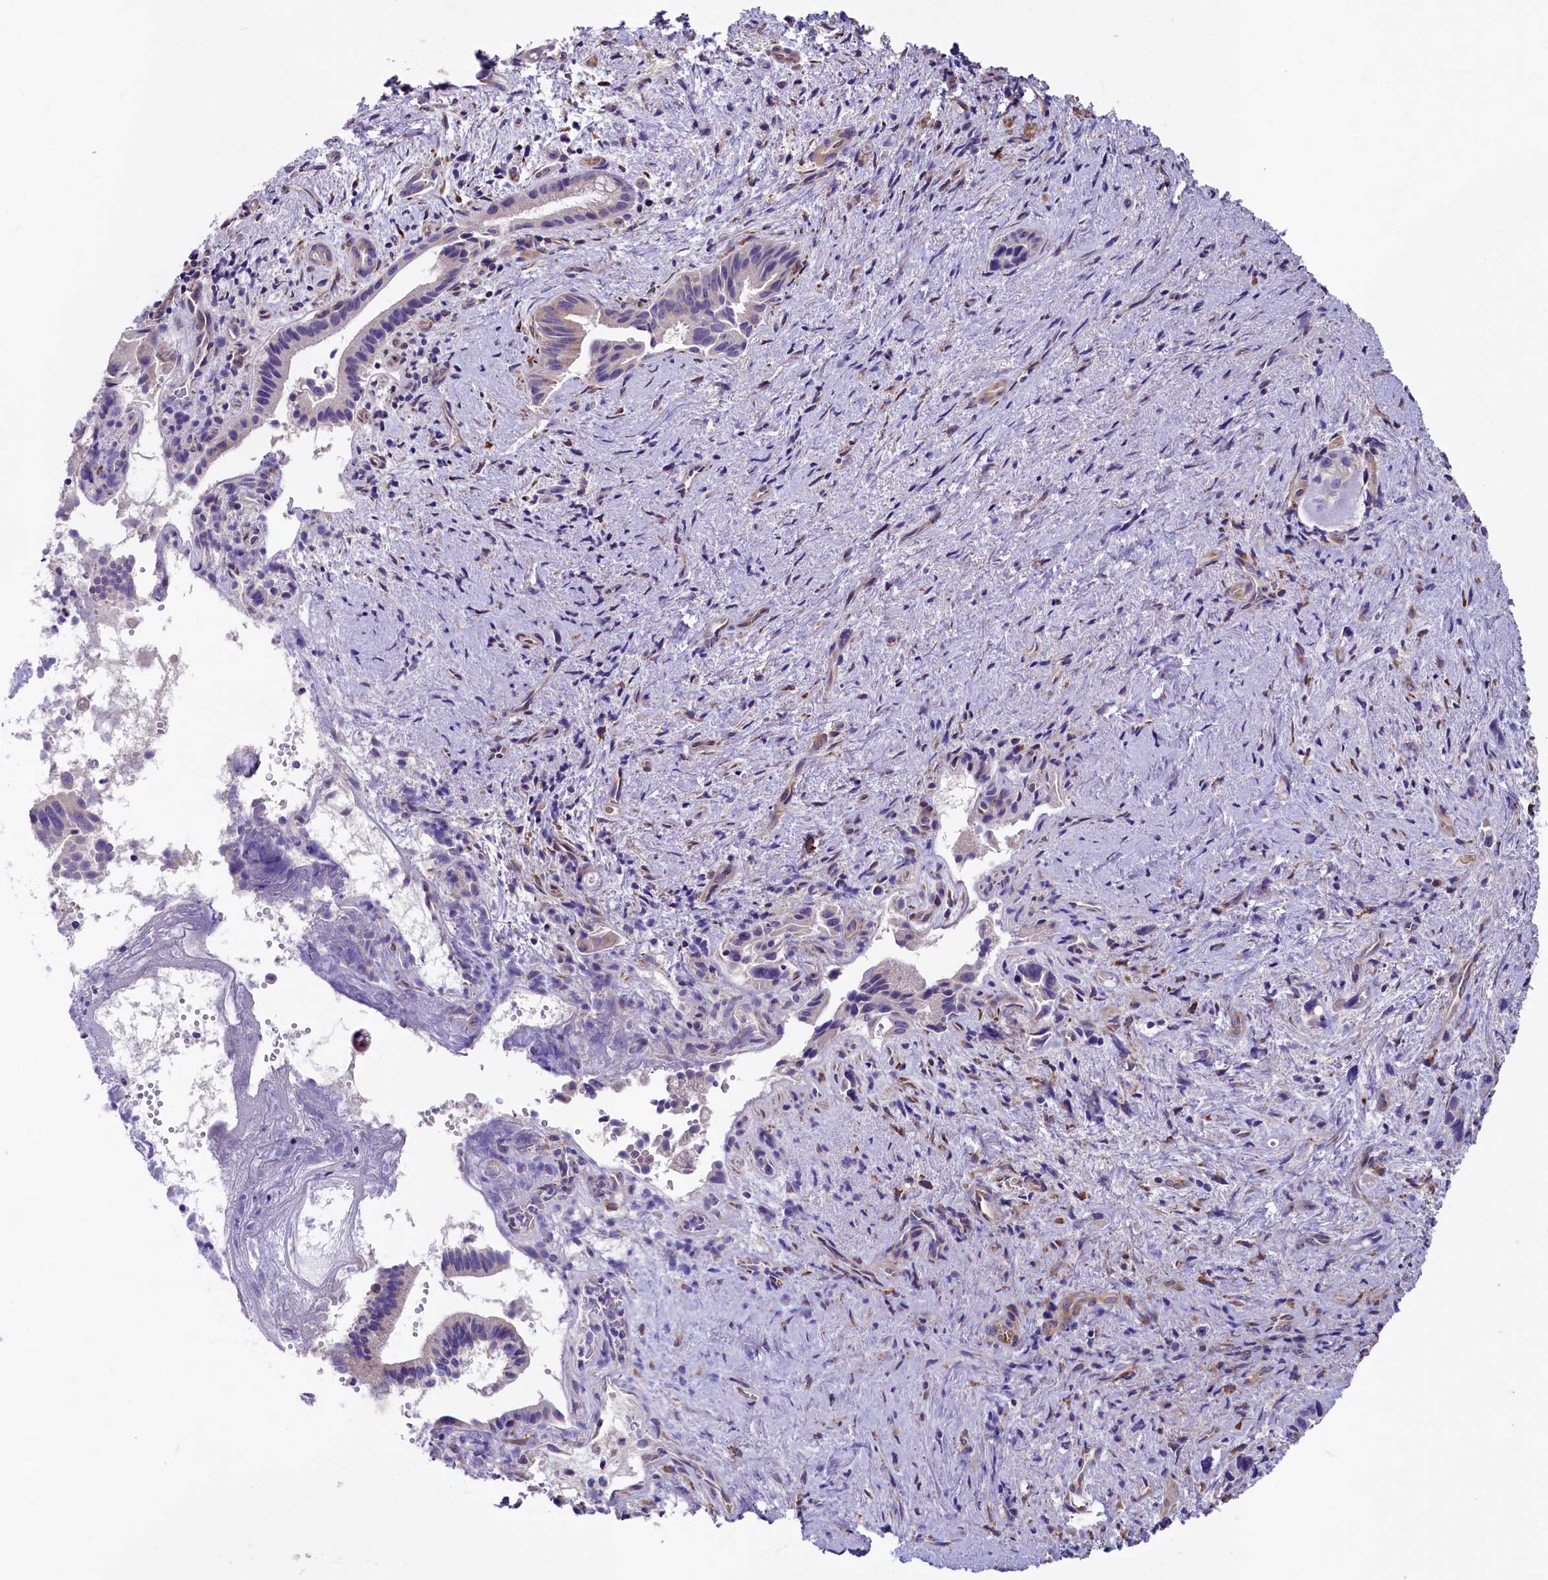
{"staining": {"intensity": "negative", "quantity": "none", "location": "none"}, "tissue": "pancreatic cancer", "cell_type": "Tumor cells", "image_type": "cancer", "snomed": [{"axis": "morphology", "description": "Adenocarcinoma, NOS"}, {"axis": "topography", "description": "Pancreas"}], "caption": "There is no significant positivity in tumor cells of pancreatic cancer (adenocarcinoma).", "gene": "GPR108", "patient": {"sex": "female", "age": 77}}